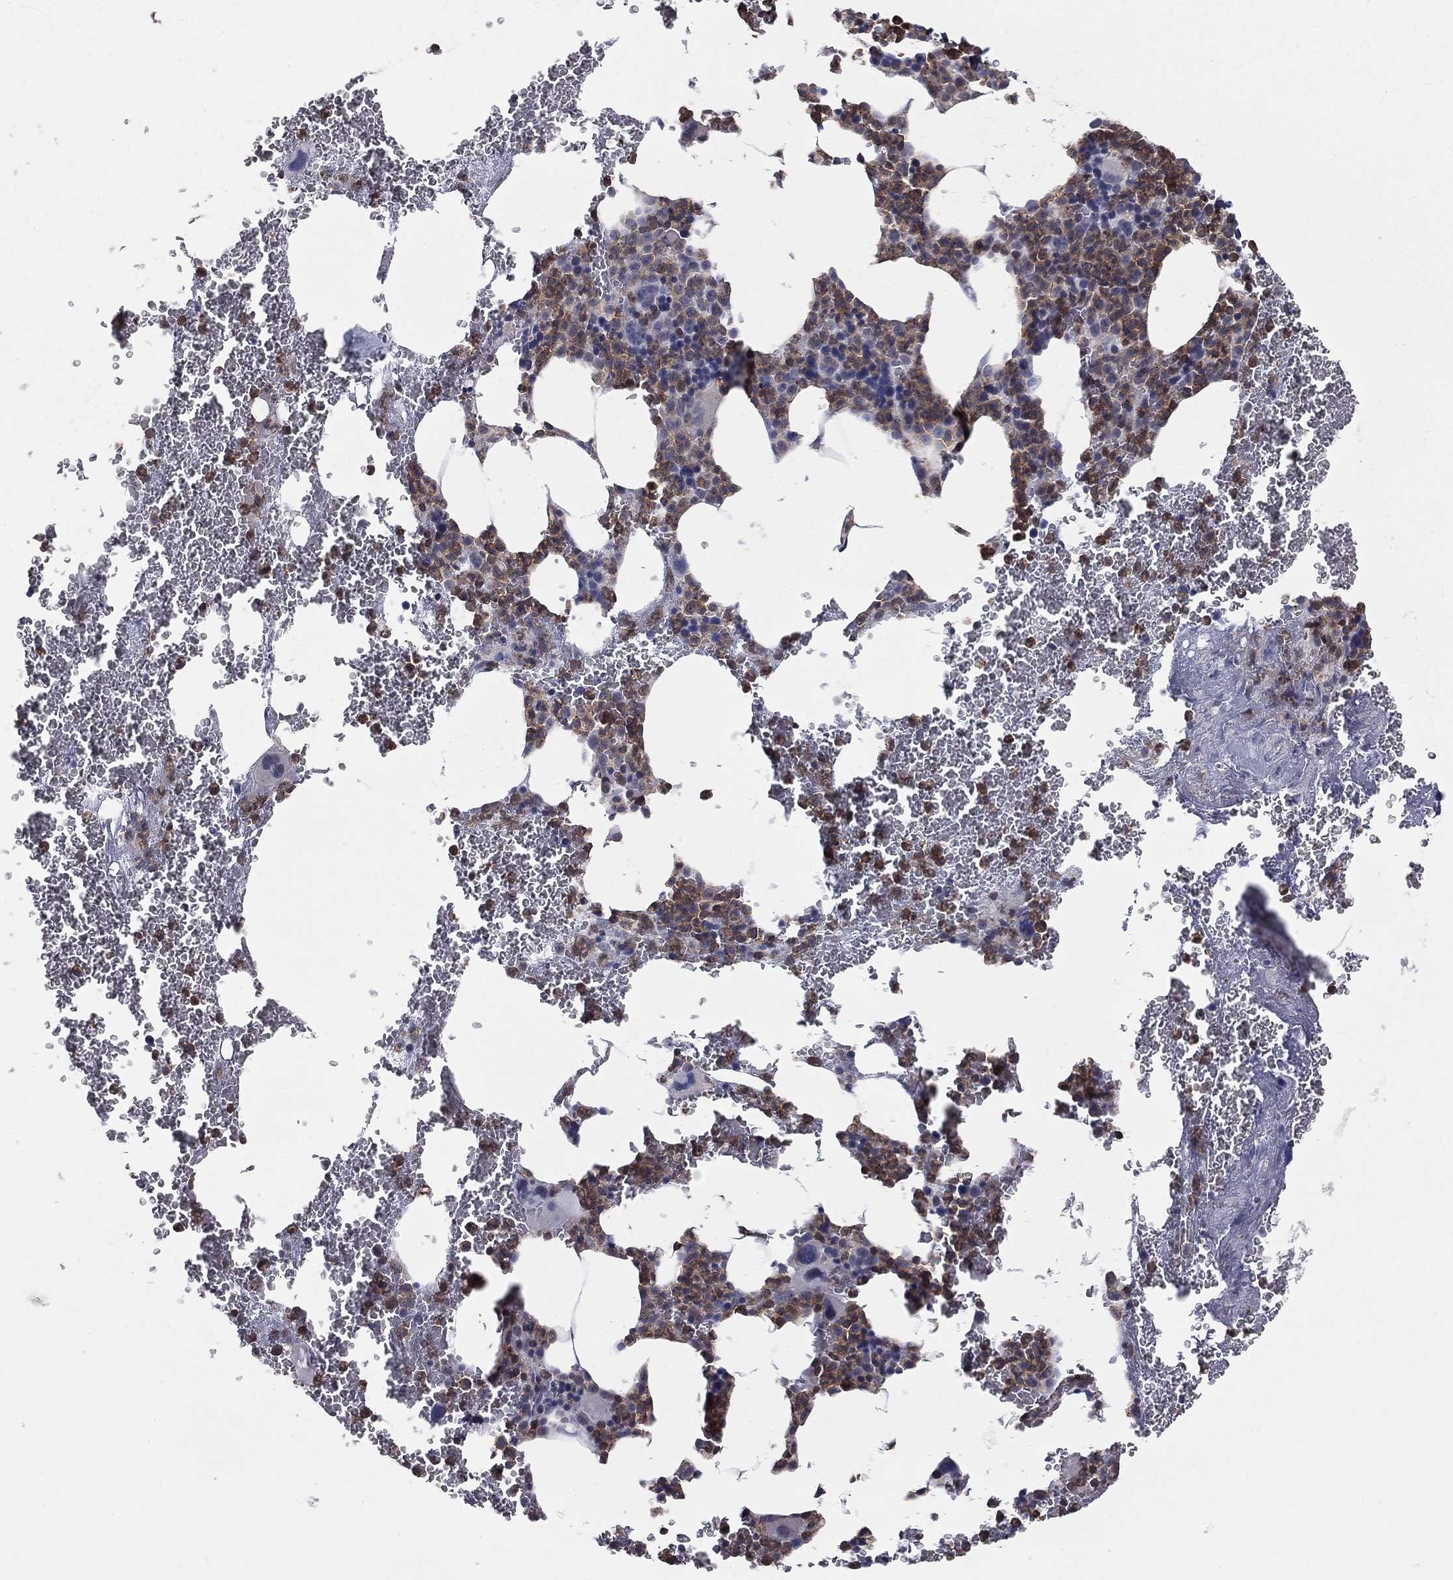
{"staining": {"intensity": "moderate", "quantity": "25%-75%", "location": "cytoplasmic/membranous"}, "tissue": "bone marrow", "cell_type": "Hematopoietic cells", "image_type": "normal", "snomed": [{"axis": "morphology", "description": "Normal tissue, NOS"}, {"axis": "topography", "description": "Bone marrow"}], "caption": "Hematopoietic cells reveal moderate cytoplasmic/membranous expression in approximately 25%-75% of cells in unremarkable bone marrow. (IHC, brightfield microscopy, high magnification).", "gene": "PSTPIP1", "patient": {"sex": "male", "age": 91}}